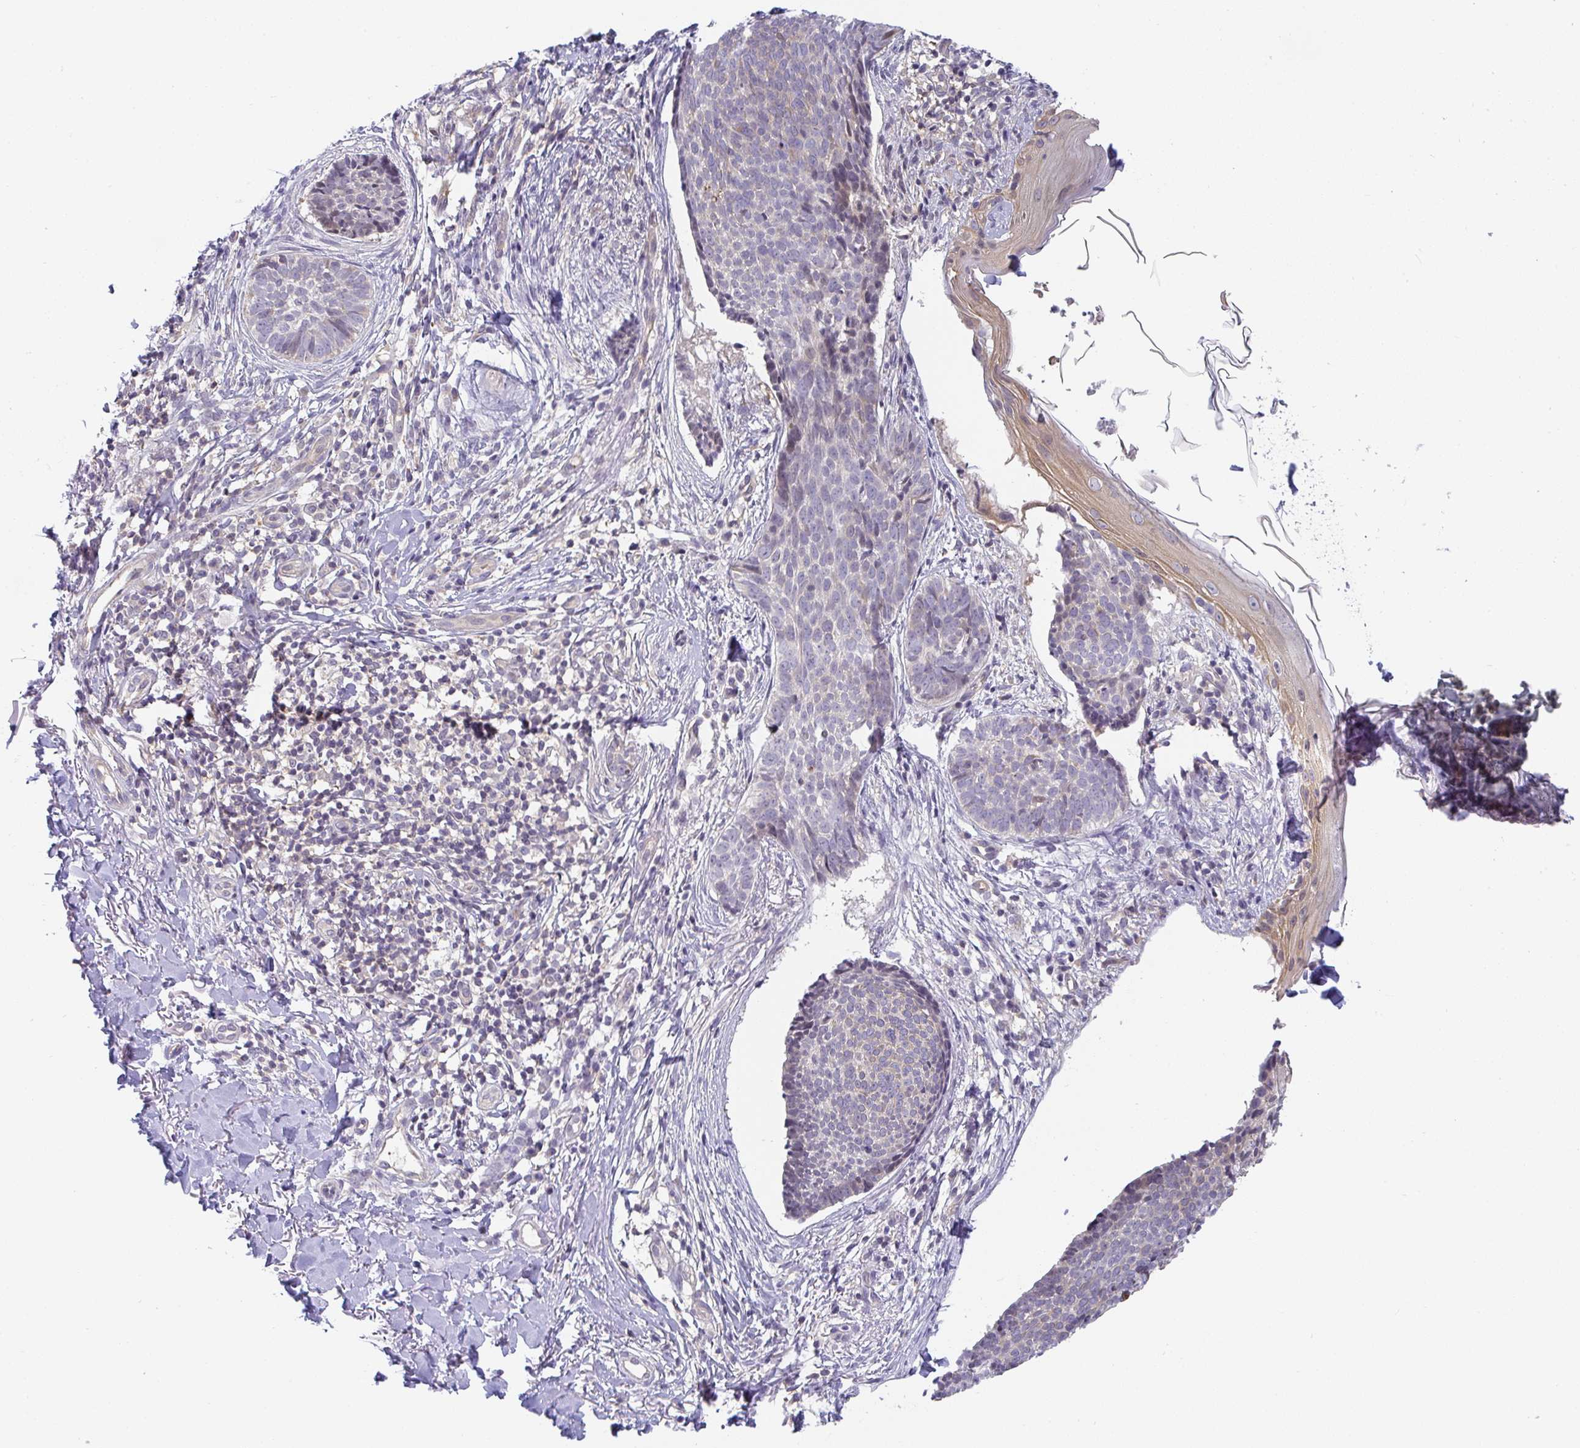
{"staining": {"intensity": "weak", "quantity": "<25%", "location": "cytoplasmic/membranous"}, "tissue": "skin cancer", "cell_type": "Tumor cells", "image_type": "cancer", "snomed": [{"axis": "morphology", "description": "Basal cell carcinoma"}, {"axis": "topography", "description": "Skin"}, {"axis": "topography", "description": "Skin of back"}], "caption": "Immunohistochemistry micrograph of neoplastic tissue: human skin cancer stained with DAB demonstrates no significant protein positivity in tumor cells.", "gene": "GSDMB", "patient": {"sex": "male", "age": 81}}